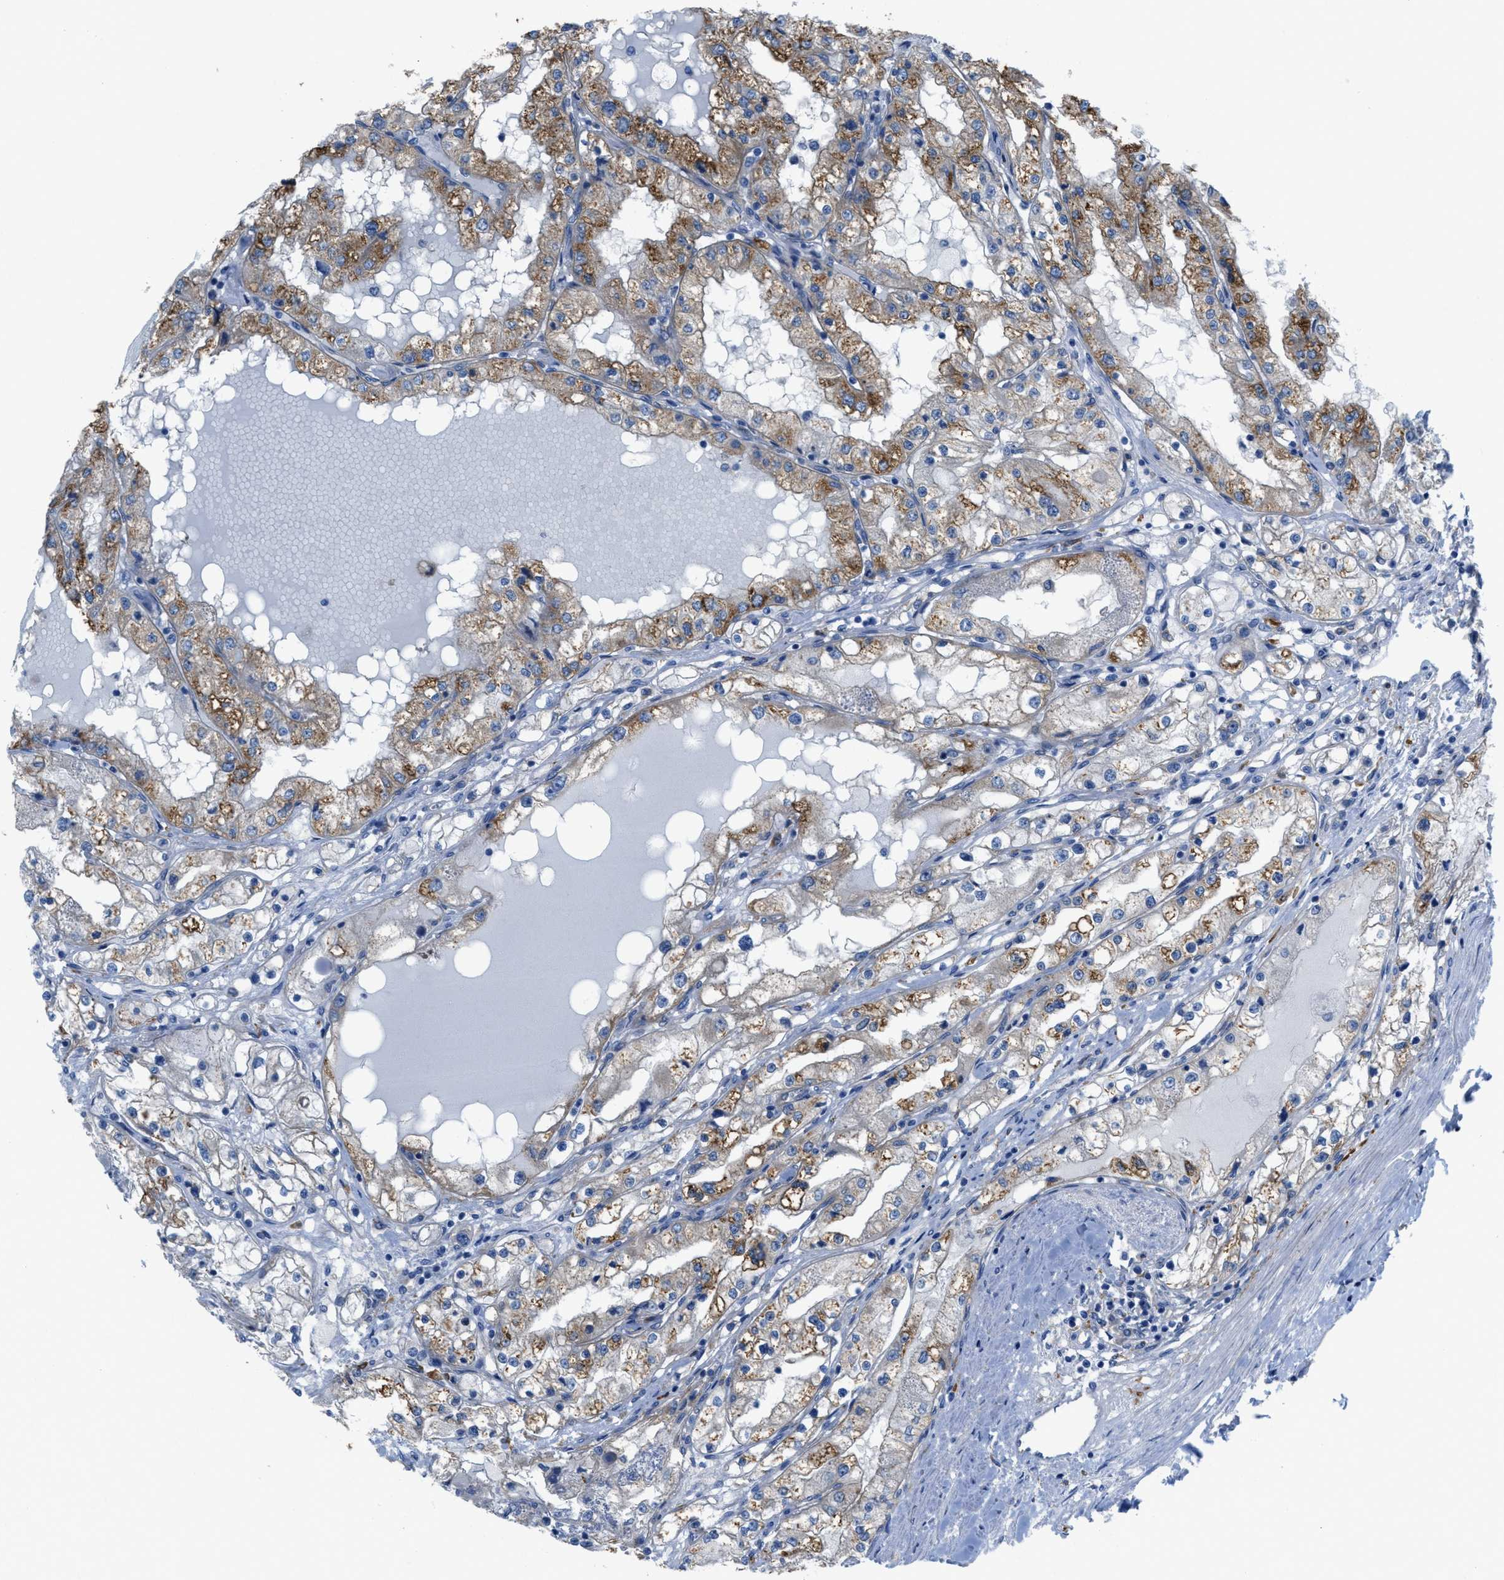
{"staining": {"intensity": "moderate", "quantity": "25%-75%", "location": "cytoplasmic/membranous"}, "tissue": "renal cancer", "cell_type": "Tumor cells", "image_type": "cancer", "snomed": [{"axis": "morphology", "description": "Adenocarcinoma, NOS"}, {"axis": "topography", "description": "Kidney"}], "caption": "Renal adenocarcinoma tissue shows moderate cytoplasmic/membranous positivity in about 25%-75% of tumor cells (DAB IHC with brightfield microscopy, high magnification).", "gene": "EGFR", "patient": {"sex": "male", "age": 68}}